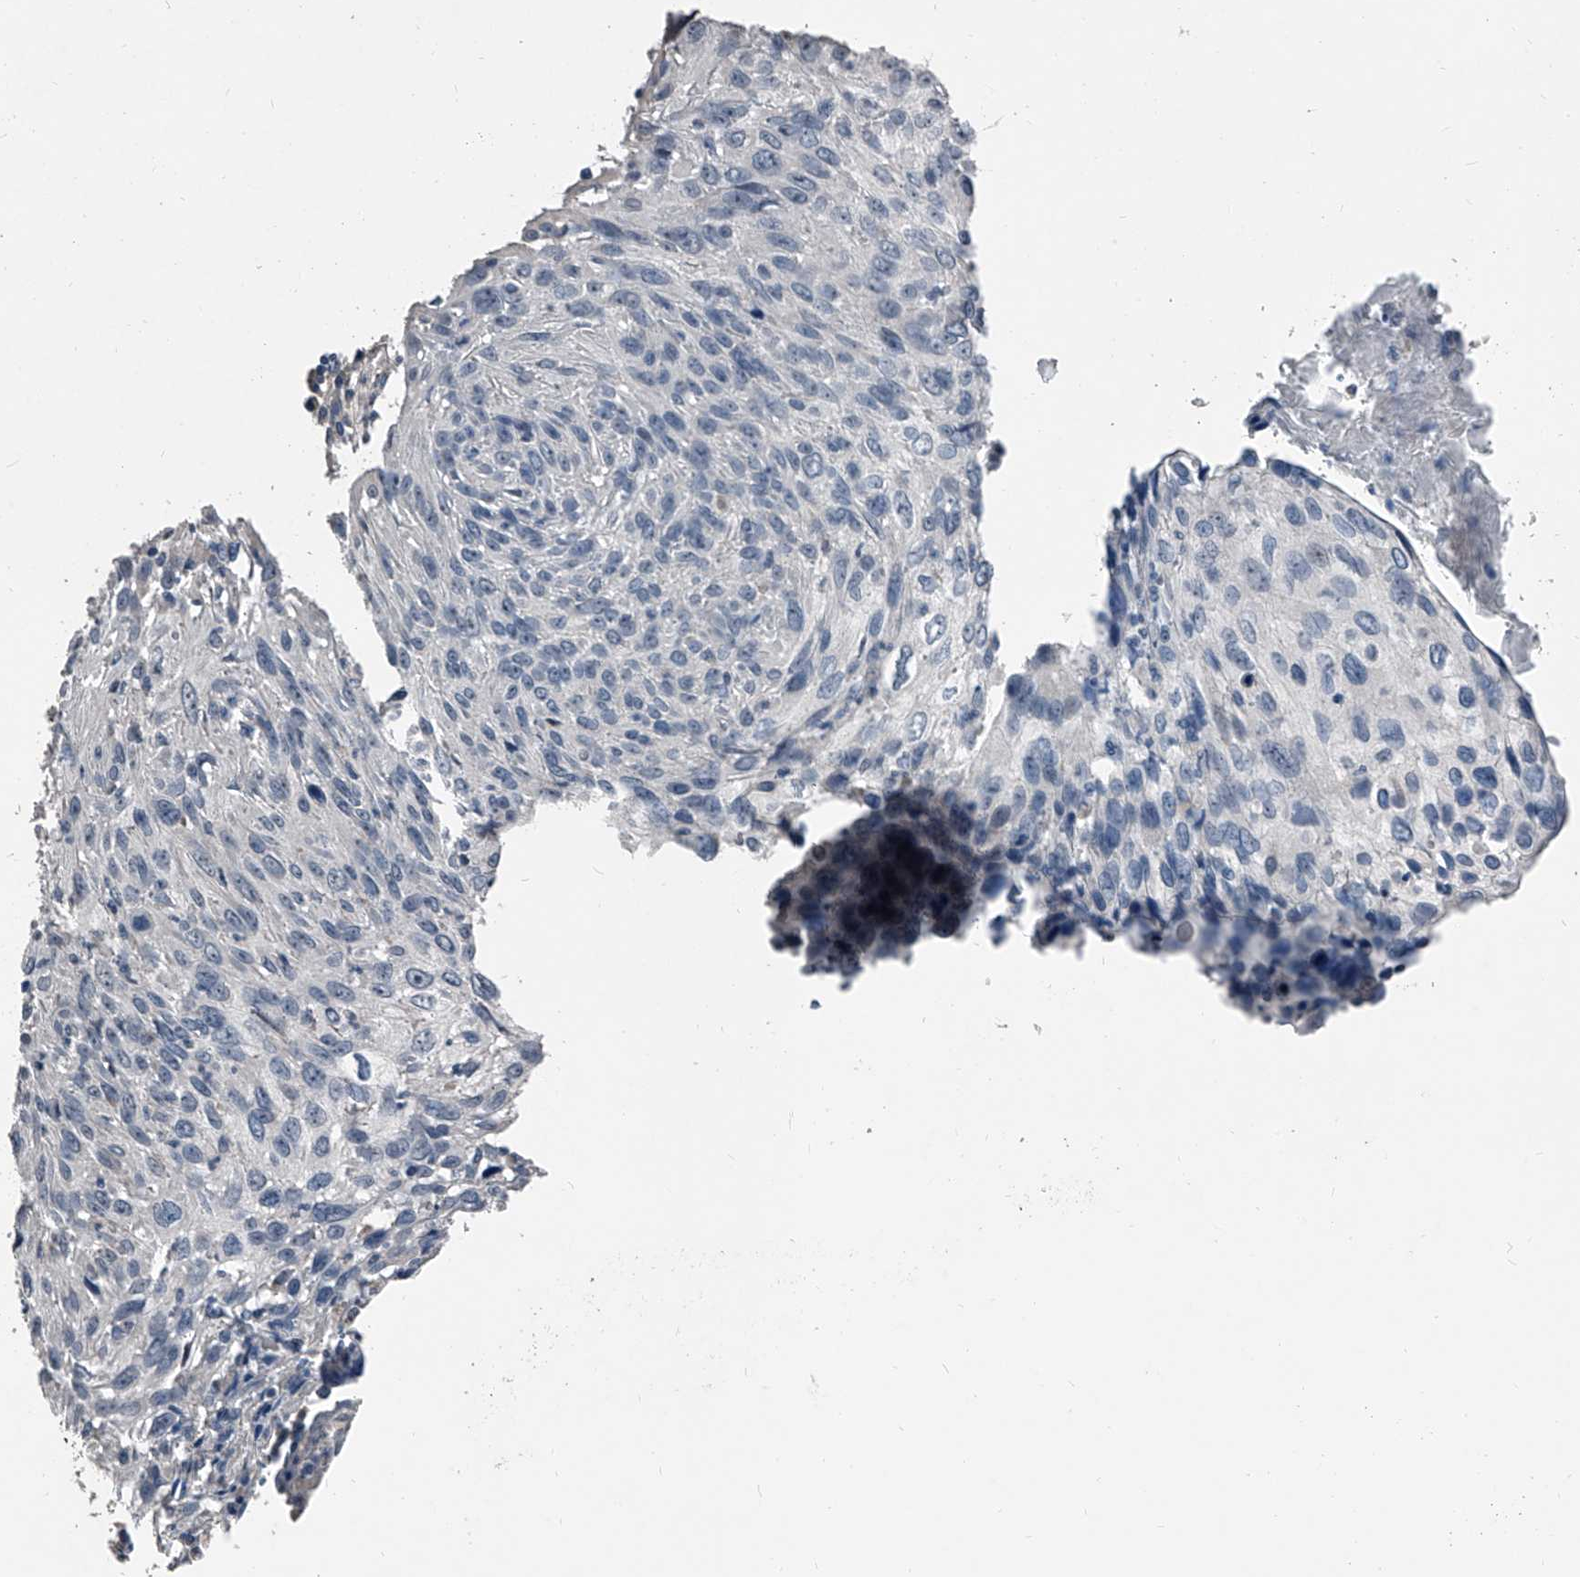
{"staining": {"intensity": "negative", "quantity": "none", "location": "none"}, "tissue": "cervical cancer", "cell_type": "Tumor cells", "image_type": "cancer", "snomed": [{"axis": "morphology", "description": "Squamous cell carcinoma, NOS"}, {"axis": "topography", "description": "Cervix"}], "caption": "Human cervical squamous cell carcinoma stained for a protein using immunohistochemistry displays no expression in tumor cells.", "gene": "PHACTR1", "patient": {"sex": "female", "age": 51}}